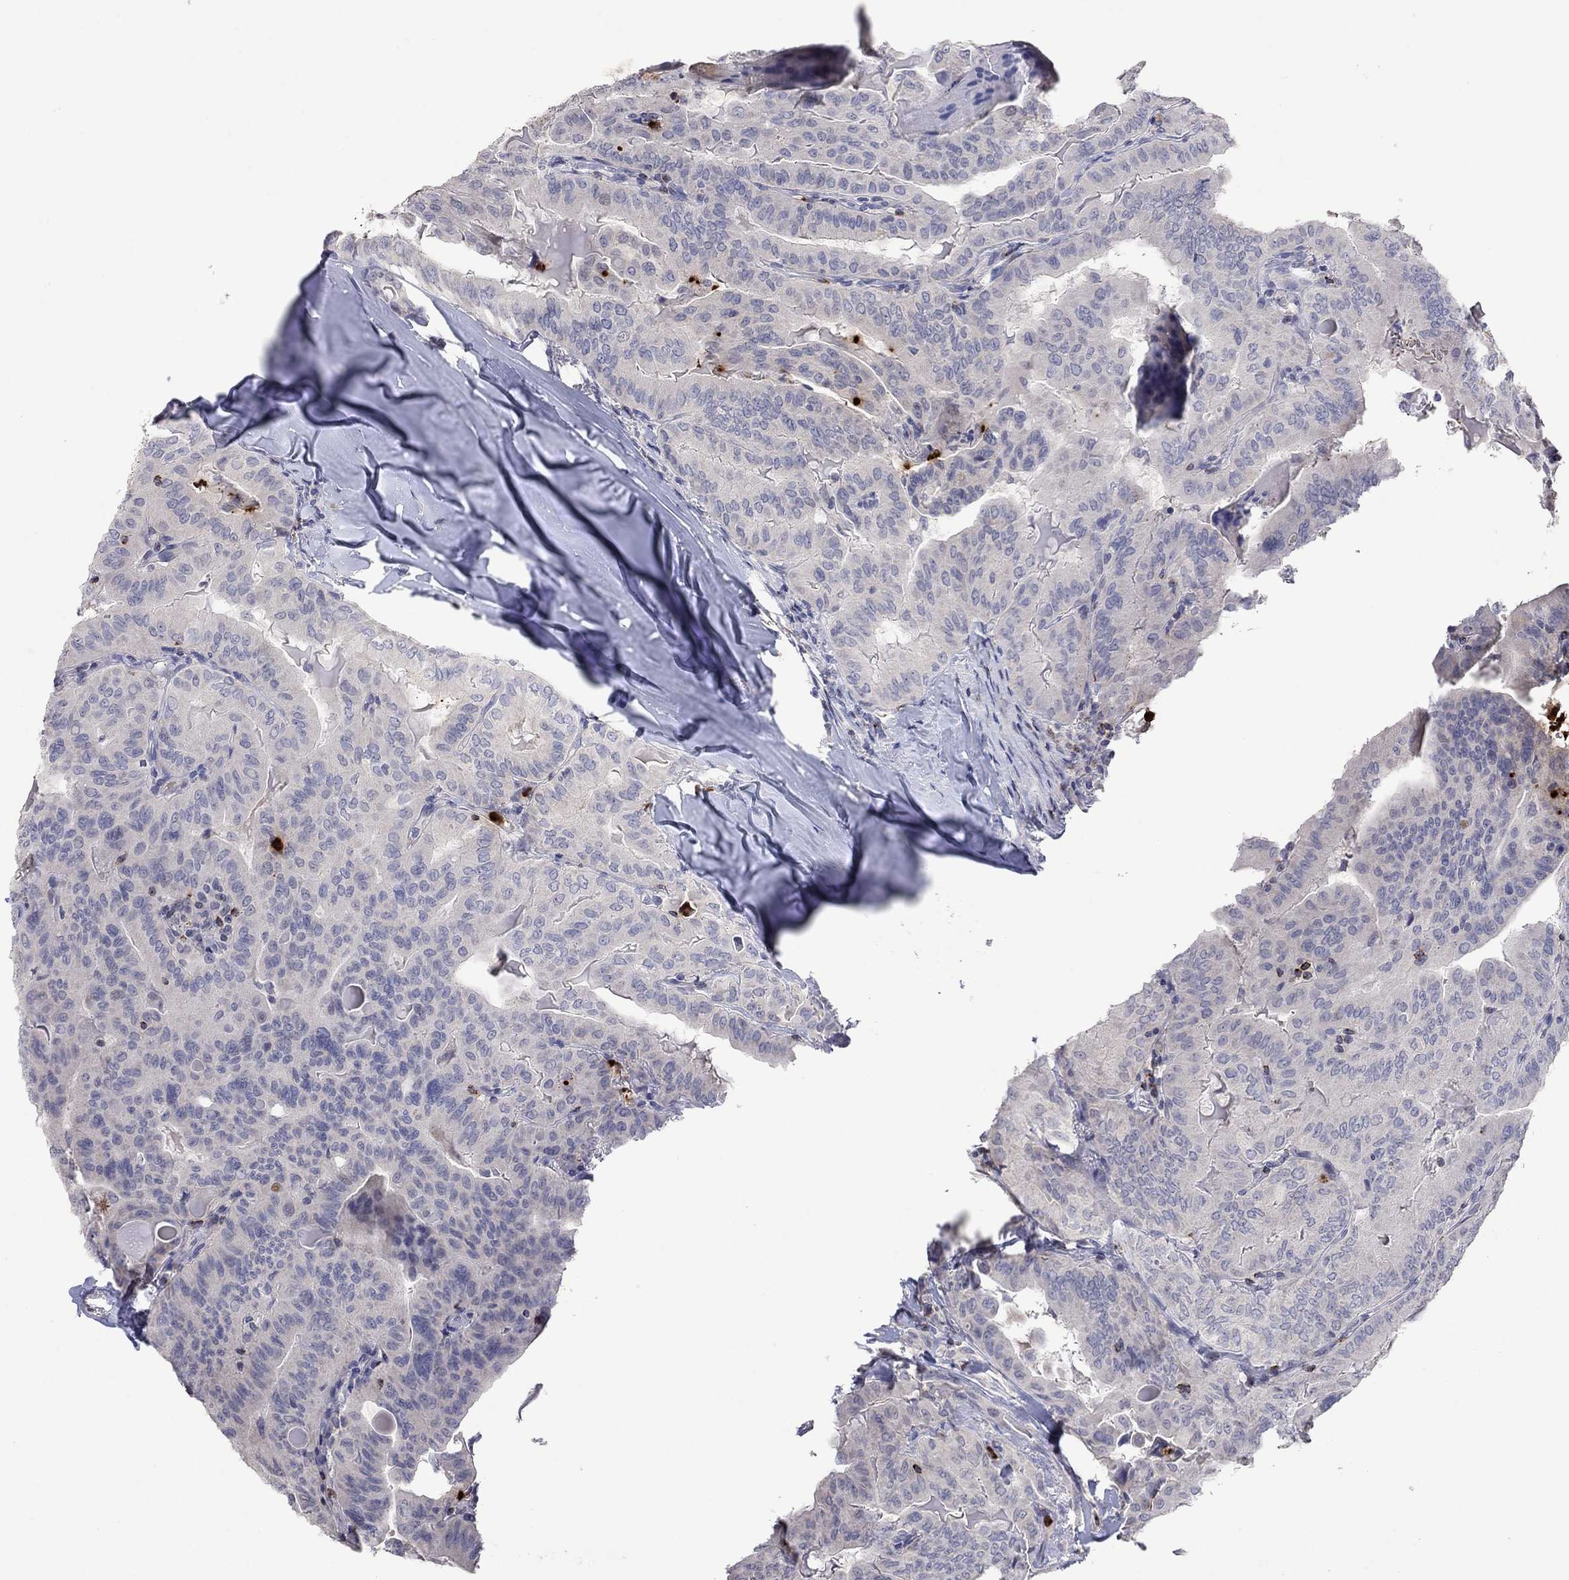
{"staining": {"intensity": "negative", "quantity": "none", "location": "none"}, "tissue": "thyroid cancer", "cell_type": "Tumor cells", "image_type": "cancer", "snomed": [{"axis": "morphology", "description": "Papillary adenocarcinoma, NOS"}, {"axis": "topography", "description": "Thyroid gland"}], "caption": "IHC of human thyroid papillary adenocarcinoma shows no positivity in tumor cells.", "gene": "CCL5", "patient": {"sex": "female", "age": 68}}